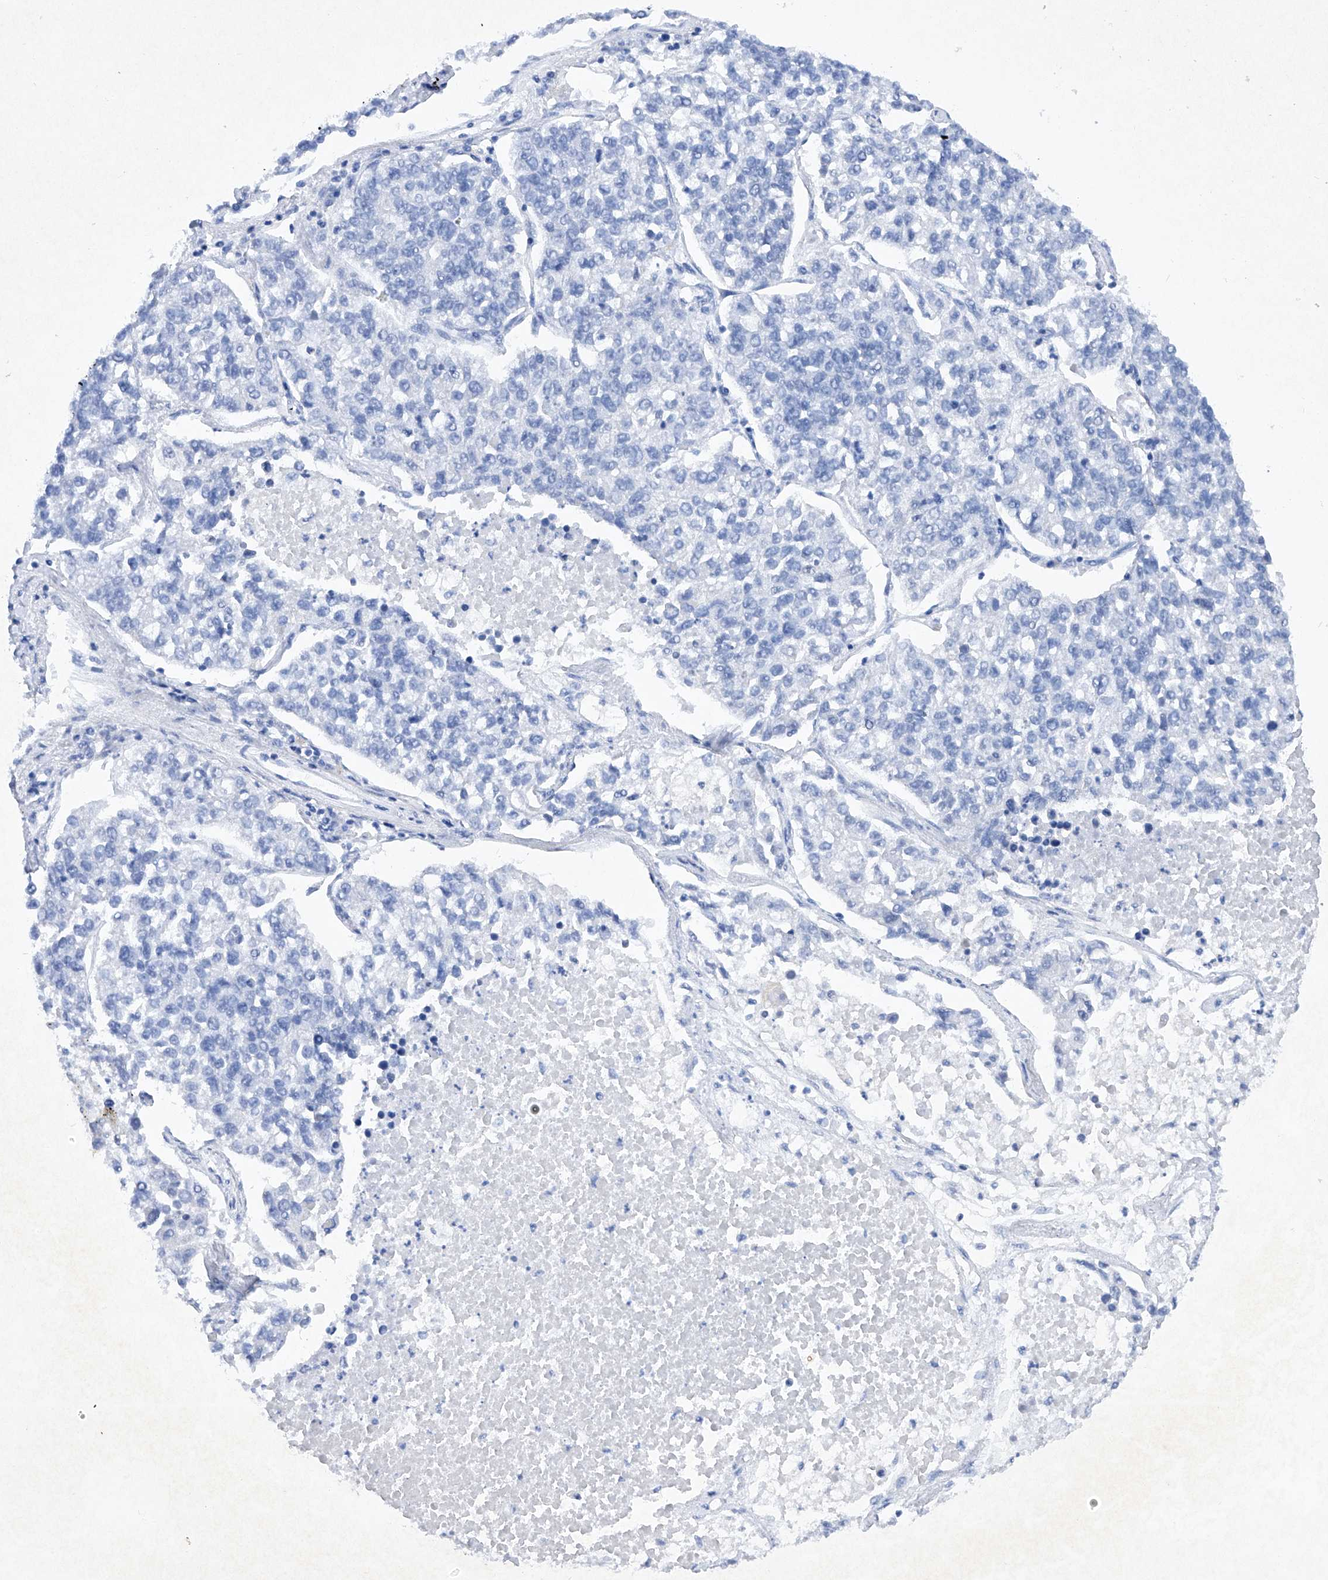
{"staining": {"intensity": "negative", "quantity": "none", "location": "none"}, "tissue": "lung cancer", "cell_type": "Tumor cells", "image_type": "cancer", "snomed": [{"axis": "morphology", "description": "Adenocarcinoma, NOS"}, {"axis": "topography", "description": "Lung"}], "caption": "High power microscopy histopathology image of an IHC photomicrograph of lung cancer (adenocarcinoma), revealing no significant positivity in tumor cells. (DAB IHC visualized using brightfield microscopy, high magnification).", "gene": "BARX2", "patient": {"sex": "male", "age": 49}}